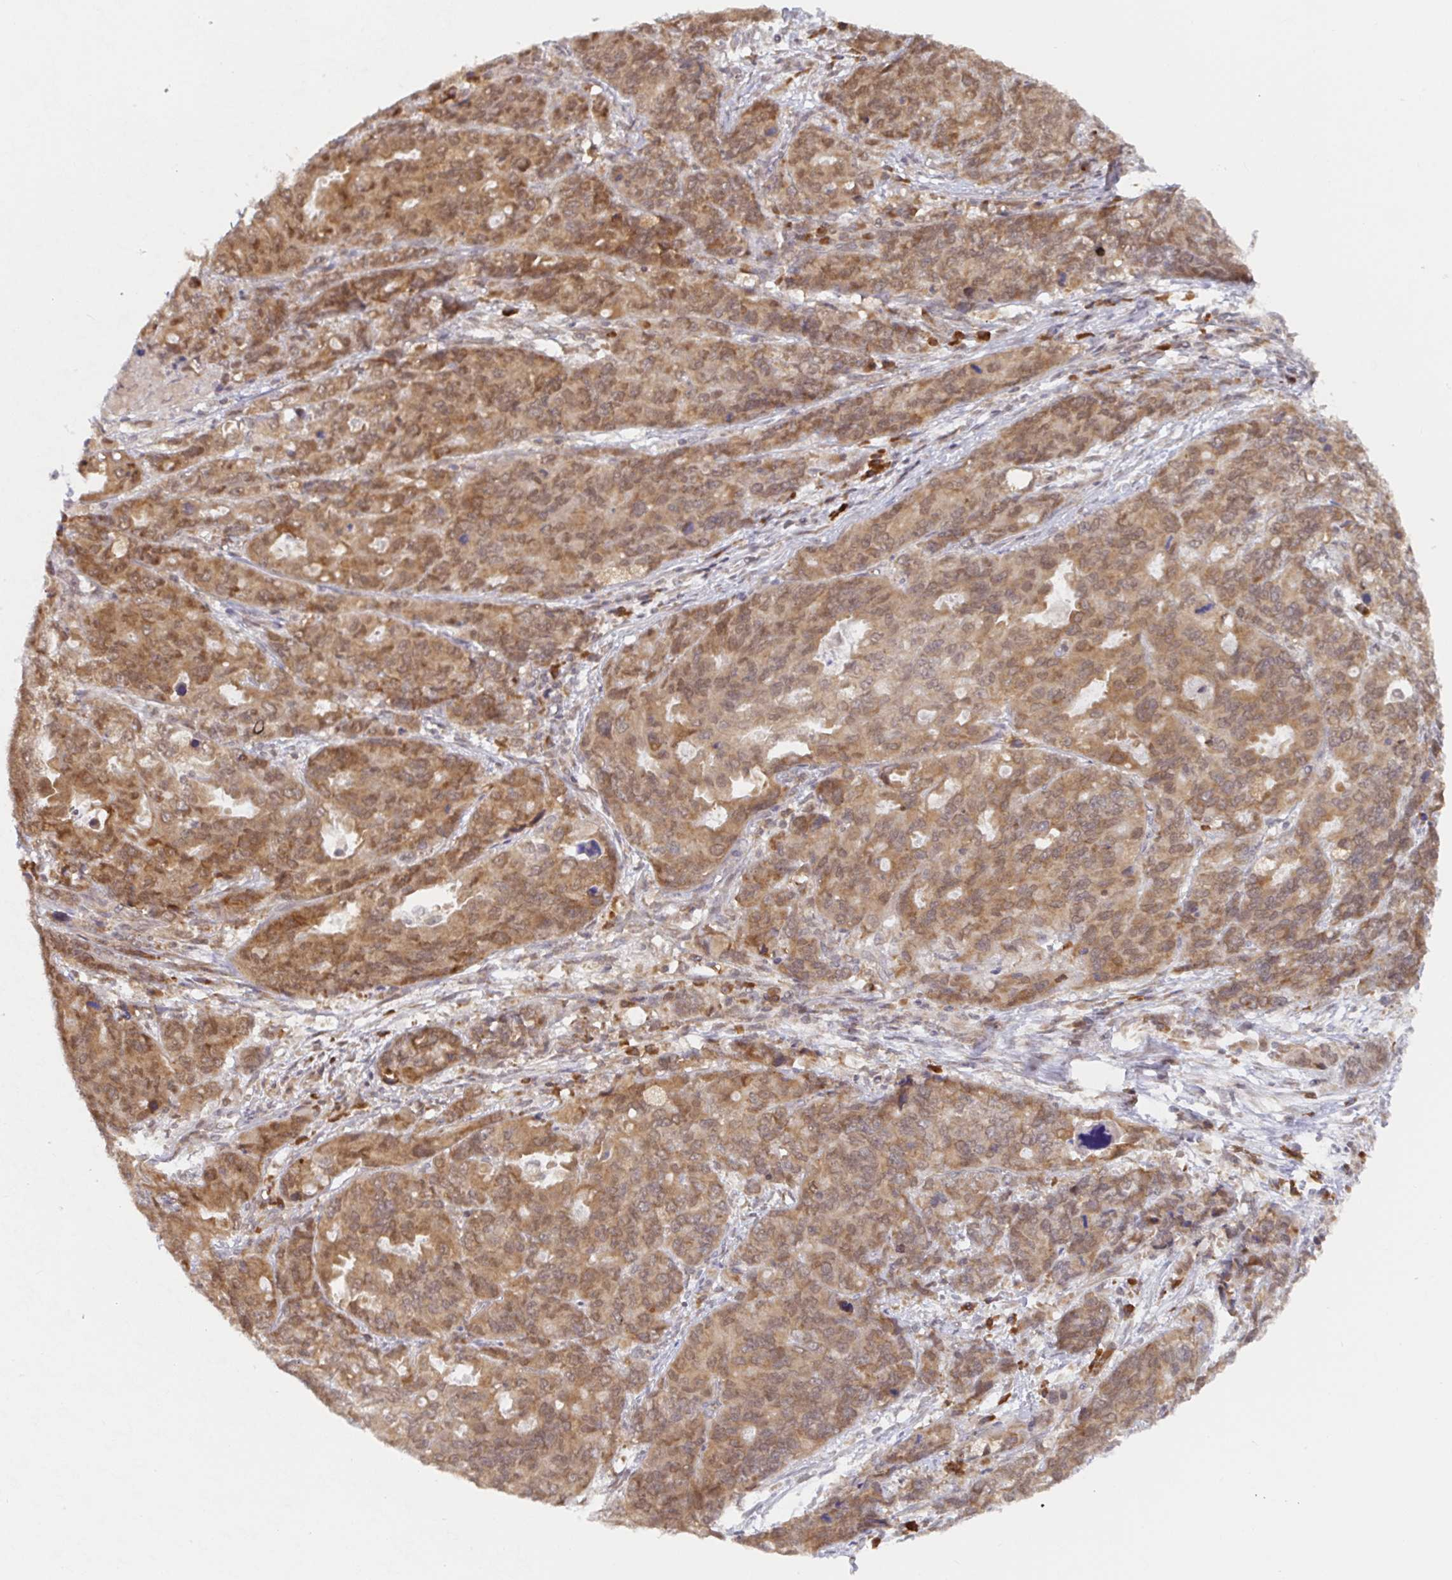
{"staining": {"intensity": "moderate", "quantity": ">75%", "location": "cytoplasmic/membranous"}, "tissue": "endometrial cancer", "cell_type": "Tumor cells", "image_type": "cancer", "snomed": [{"axis": "morphology", "description": "Adenocarcinoma, NOS"}, {"axis": "topography", "description": "Uterus"}], "caption": "A brown stain highlights moderate cytoplasmic/membranous positivity of a protein in endometrial adenocarcinoma tumor cells.", "gene": "ALG1", "patient": {"sex": "female", "age": 79}}